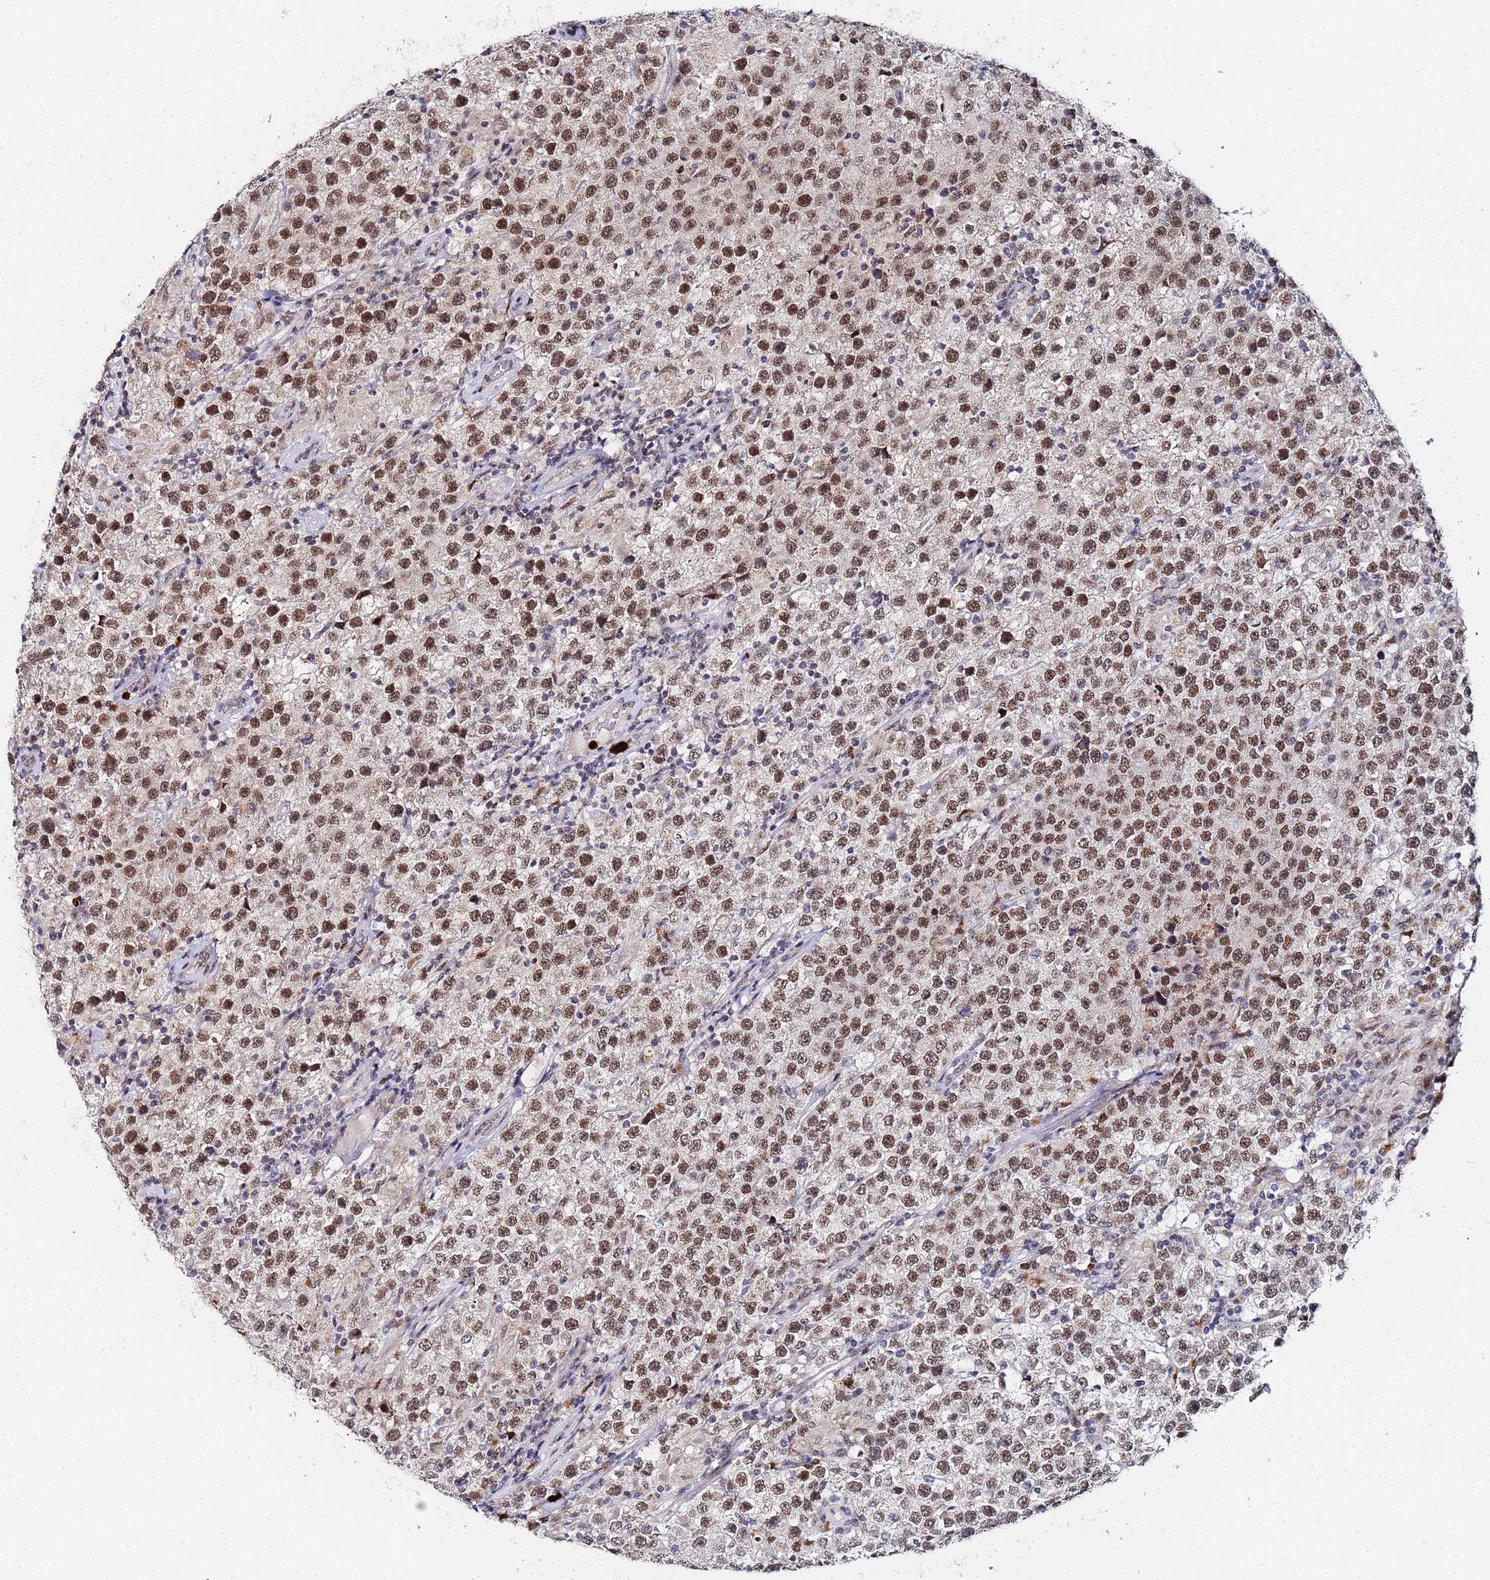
{"staining": {"intensity": "moderate", "quantity": ">75%", "location": "nuclear"}, "tissue": "testis cancer", "cell_type": "Tumor cells", "image_type": "cancer", "snomed": [{"axis": "morphology", "description": "Seminoma, NOS"}, {"axis": "morphology", "description": "Carcinoma, Embryonal, NOS"}, {"axis": "topography", "description": "Testis"}], "caption": "A brown stain highlights moderate nuclear expression of a protein in human testis cancer (seminoma) tumor cells. (Brightfield microscopy of DAB IHC at high magnification).", "gene": "MTCL1", "patient": {"sex": "male", "age": 41}}